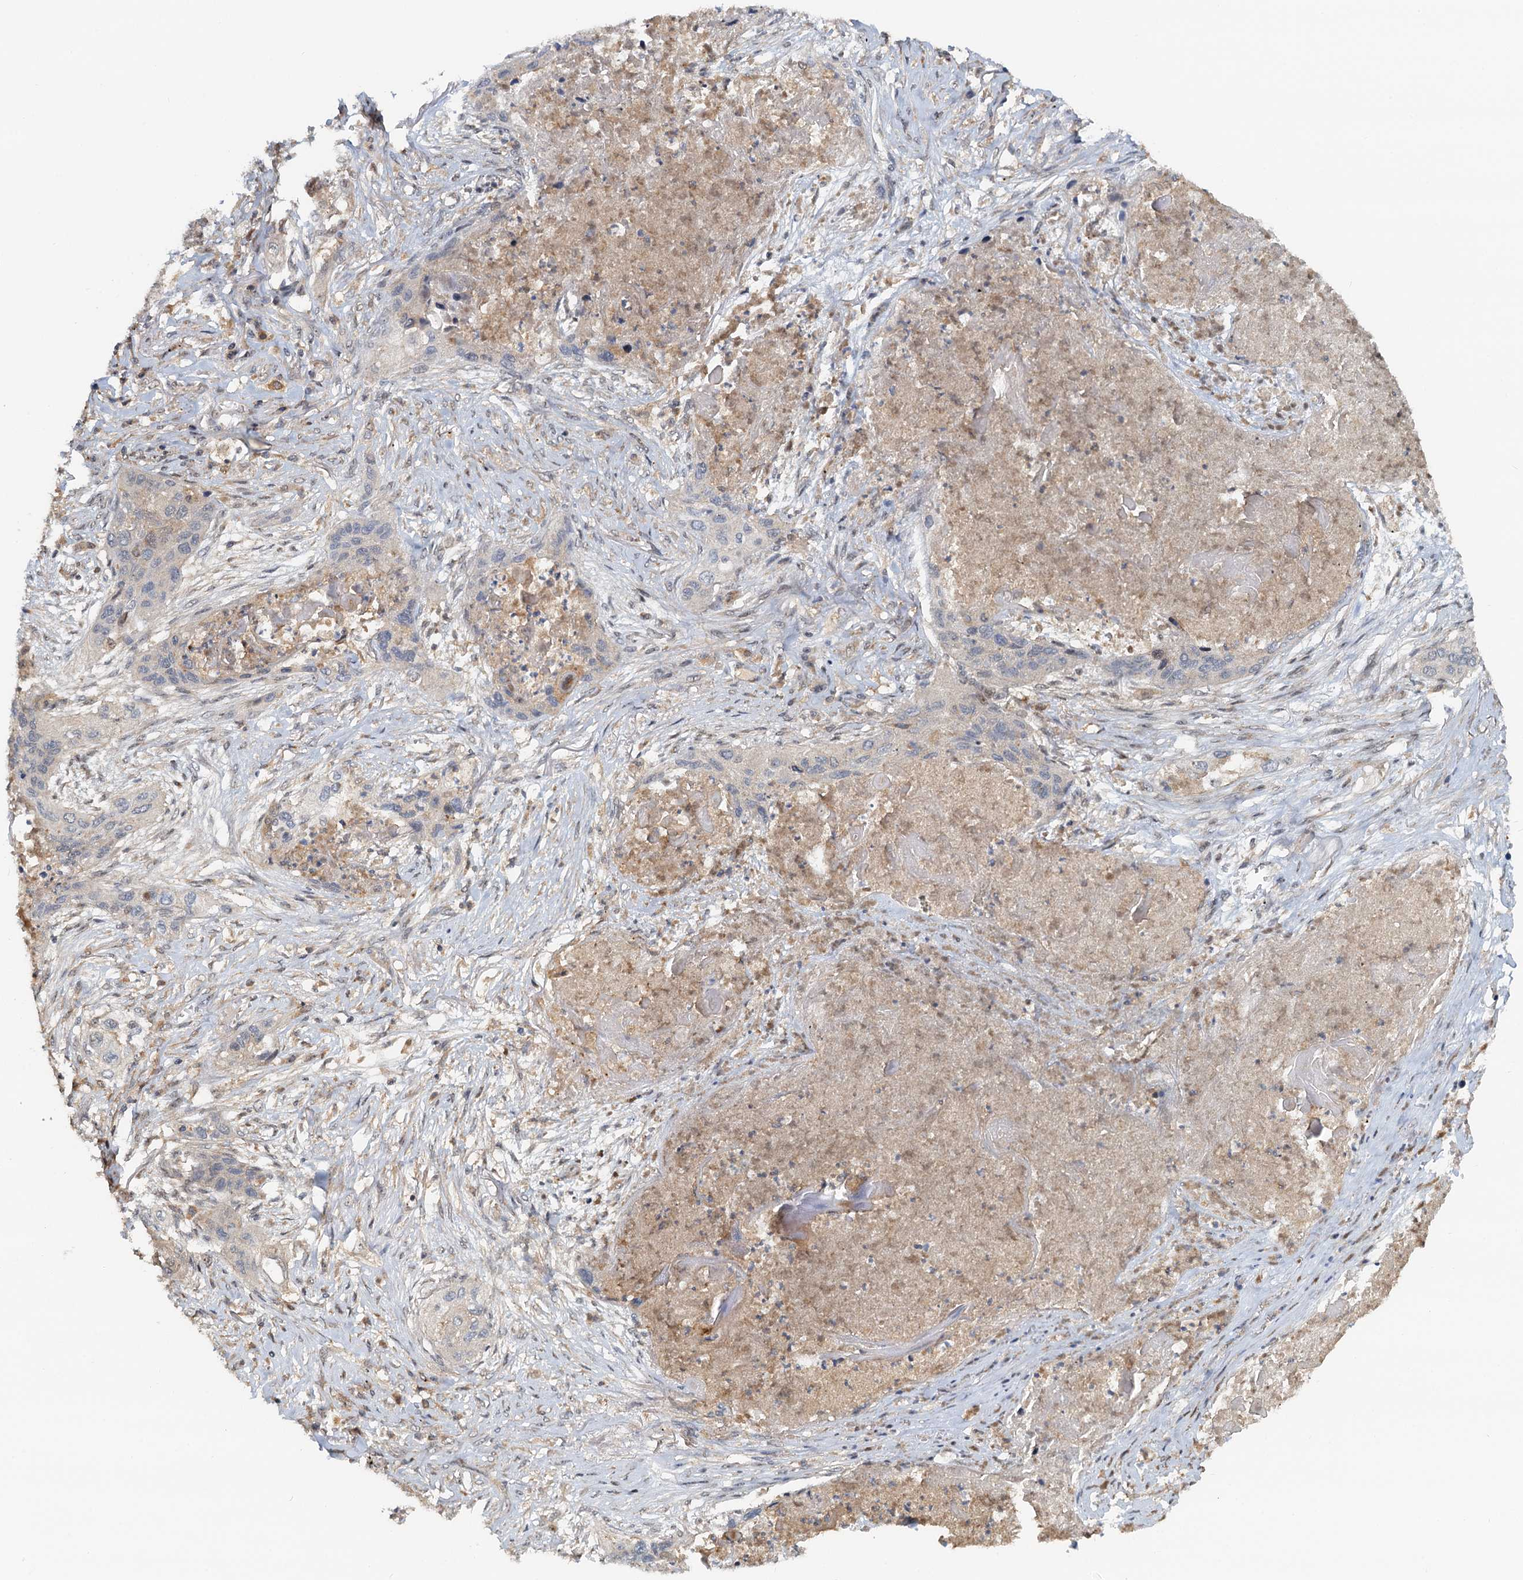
{"staining": {"intensity": "negative", "quantity": "none", "location": "none"}, "tissue": "lung cancer", "cell_type": "Tumor cells", "image_type": "cancer", "snomed": [{"axis": "morphology", "description": "Squamous cell carcinoma, NOS"}, {"axis": "topography", "description": "Lung"}], "caption": "An immunohistochemistry image of lung squamous cell carcinoma is shown. There is no staining in tumor cells of lung squamous cell carcinoma. (Stains: DAB (3,3'-diaminobenzidine) IHC with hematoxylin counter stain, Microscopy: brightfield microscopy at high magnification).", "gene": "TOLLIP", "patient": {"sex": "female", "age": 63}}